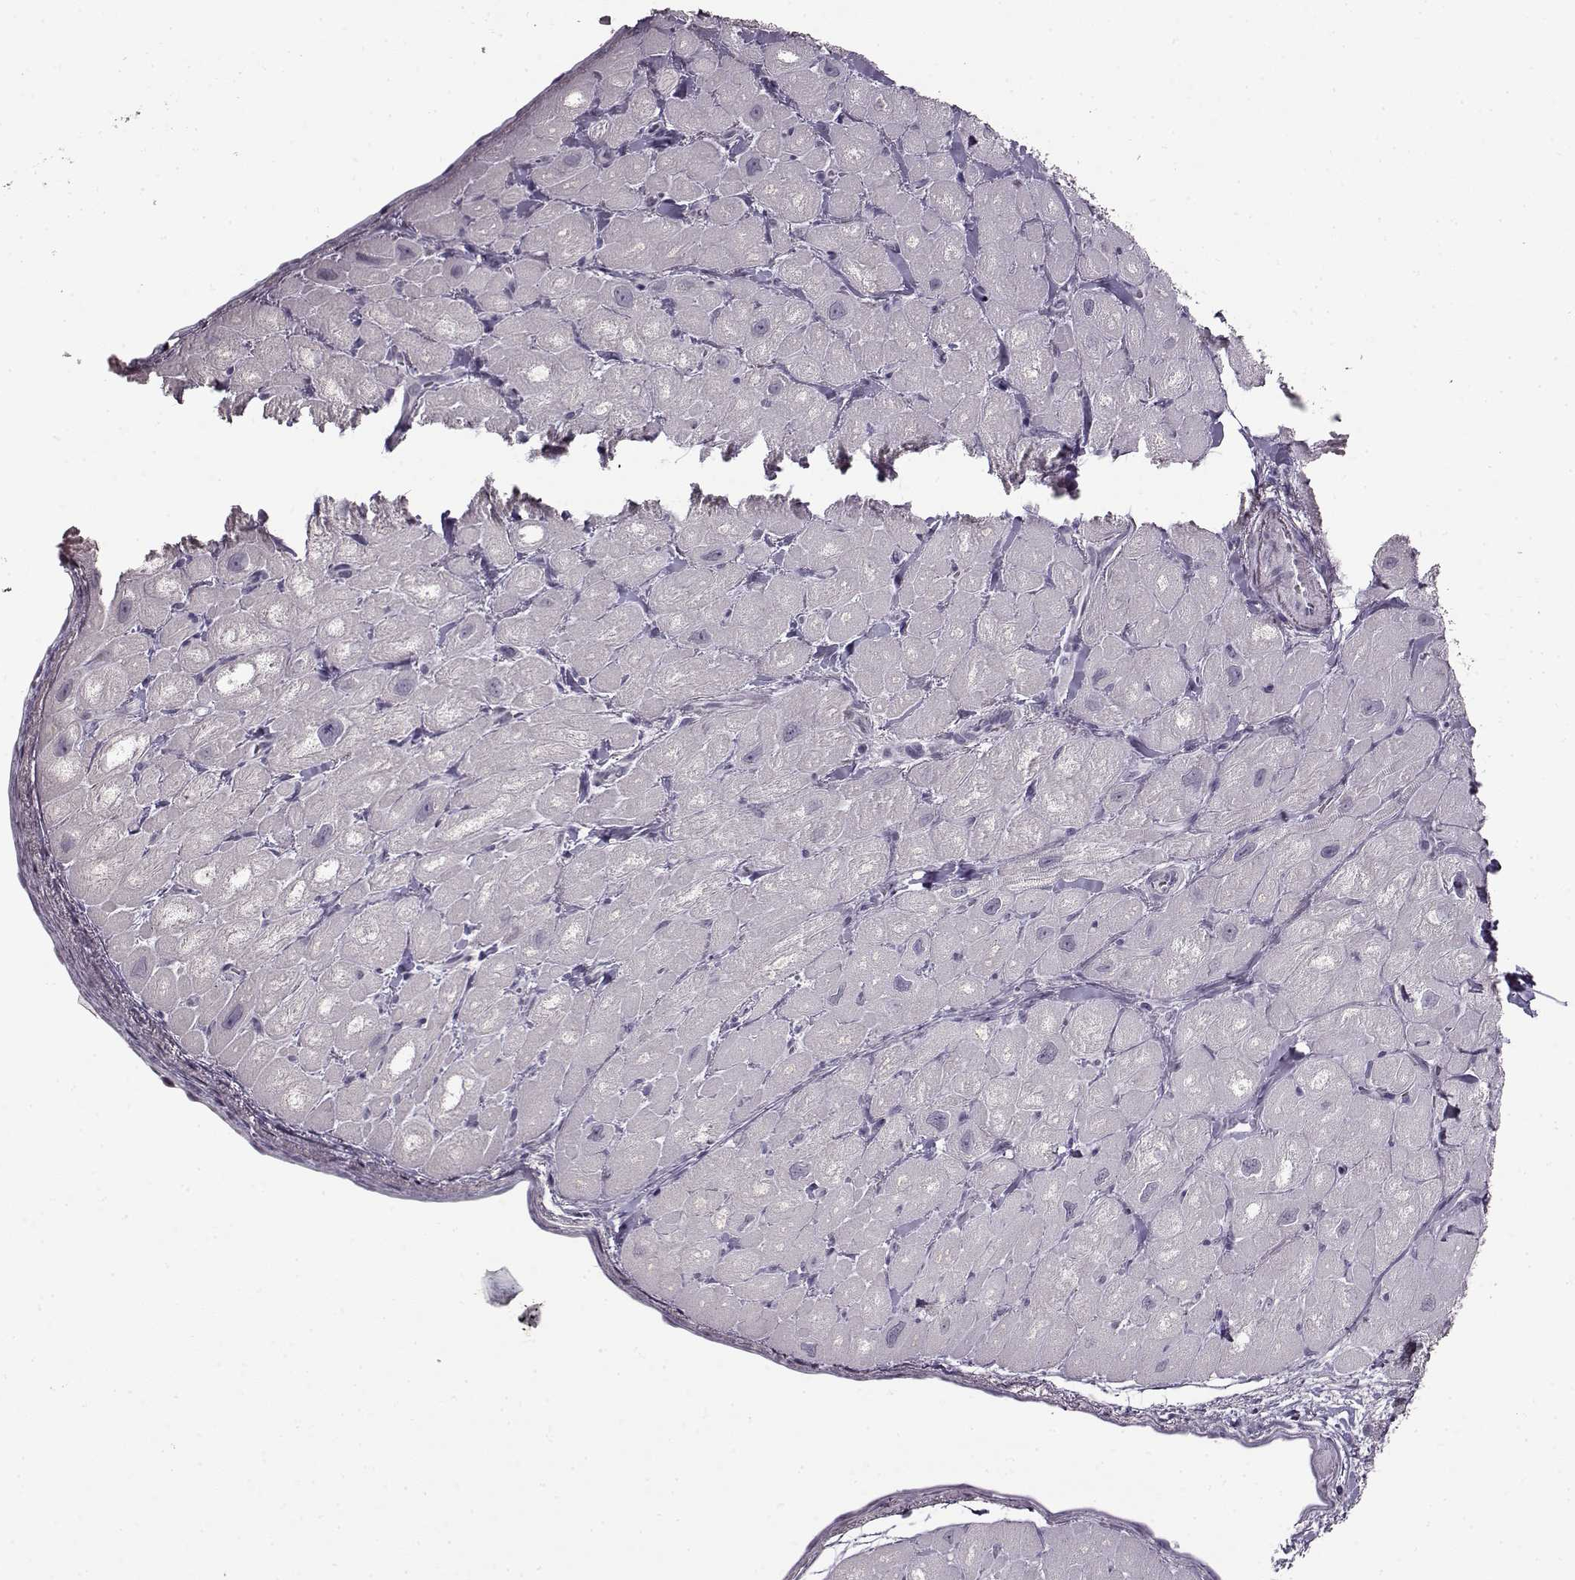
{"staining": {"intensity": "negative", "quantity": "none", "location": "none"}, "tissue": "heart muscle", "cell_type": "Cardiomyocytes", "image_type": "normal", "snomed": [{"axis": "morphology", "description": "Normal tissue, NOS"}, {"axis": "topography", "description": "Heart"}], "caption": "Immunohistochemistry image of unremarkable heart muscle: heart muscle stained with DAB (3,3'-diaminobenzidine) demonstrates no significant protein staining in cardiomyocytes. (DAB IHC visualized using brightfield microscopy, high magnification).", "gene": "FSHB", "patient": {"sex": "male", "age": 60}}